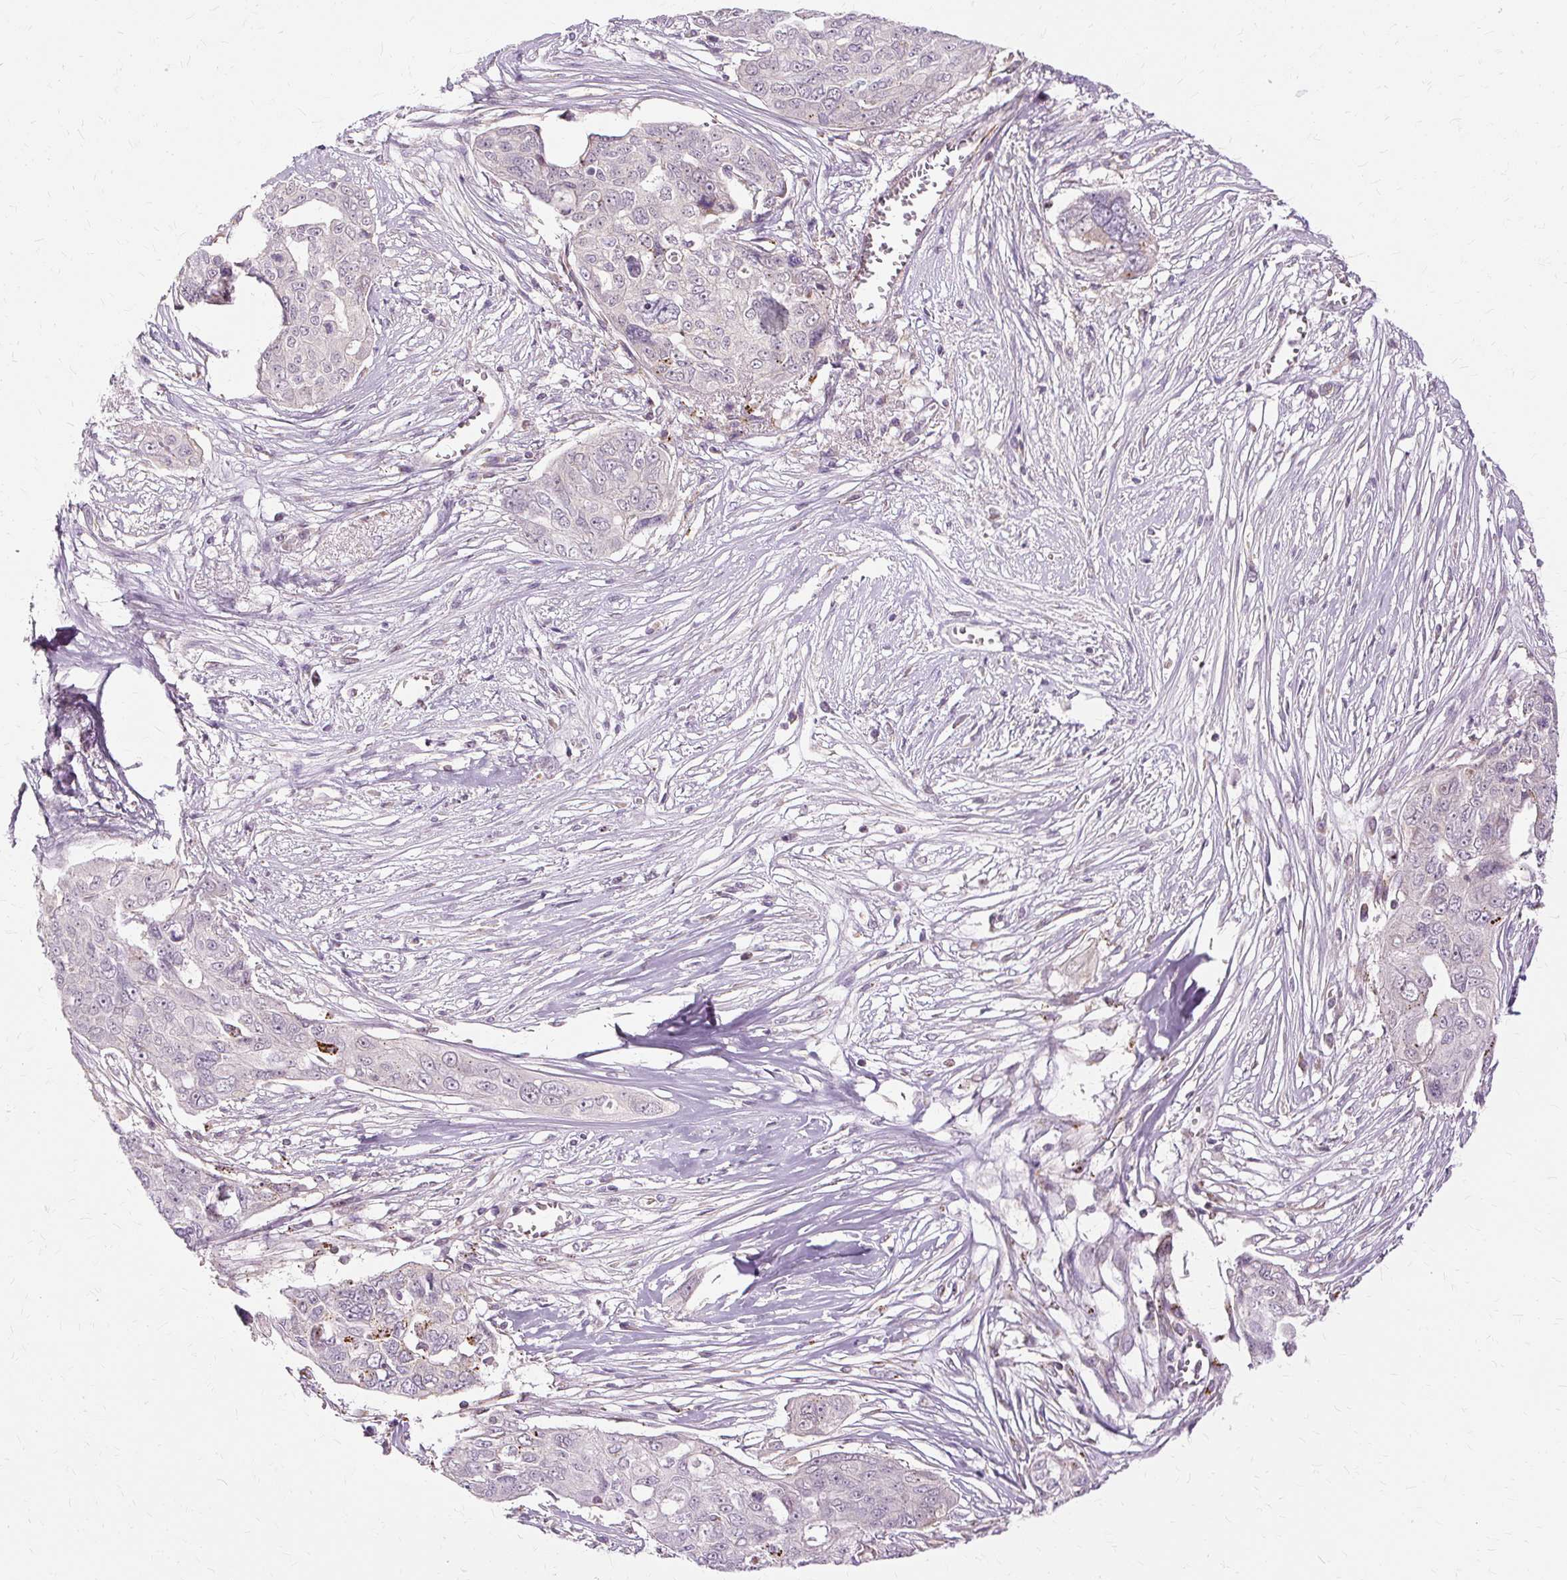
{"staining": {"intensity": "weak", "quantity": "<25%", "location": "cytoplasmic/membranous"}, "tissue": "ovarian cancer", "cell_type": "Tumor cells", "image_type": "cancer", "snomed": [{"axis": "morphology", "description": "Carcinoma, endometroid"}, {"axis": "topography", "description": "Ovary"}], "caption": "Image shows no significant protein expression in tumor cells of ovarian endometroid carcinoma.", "gene": "MMACHC", "patient": {"sex": "female", "age": 70}}